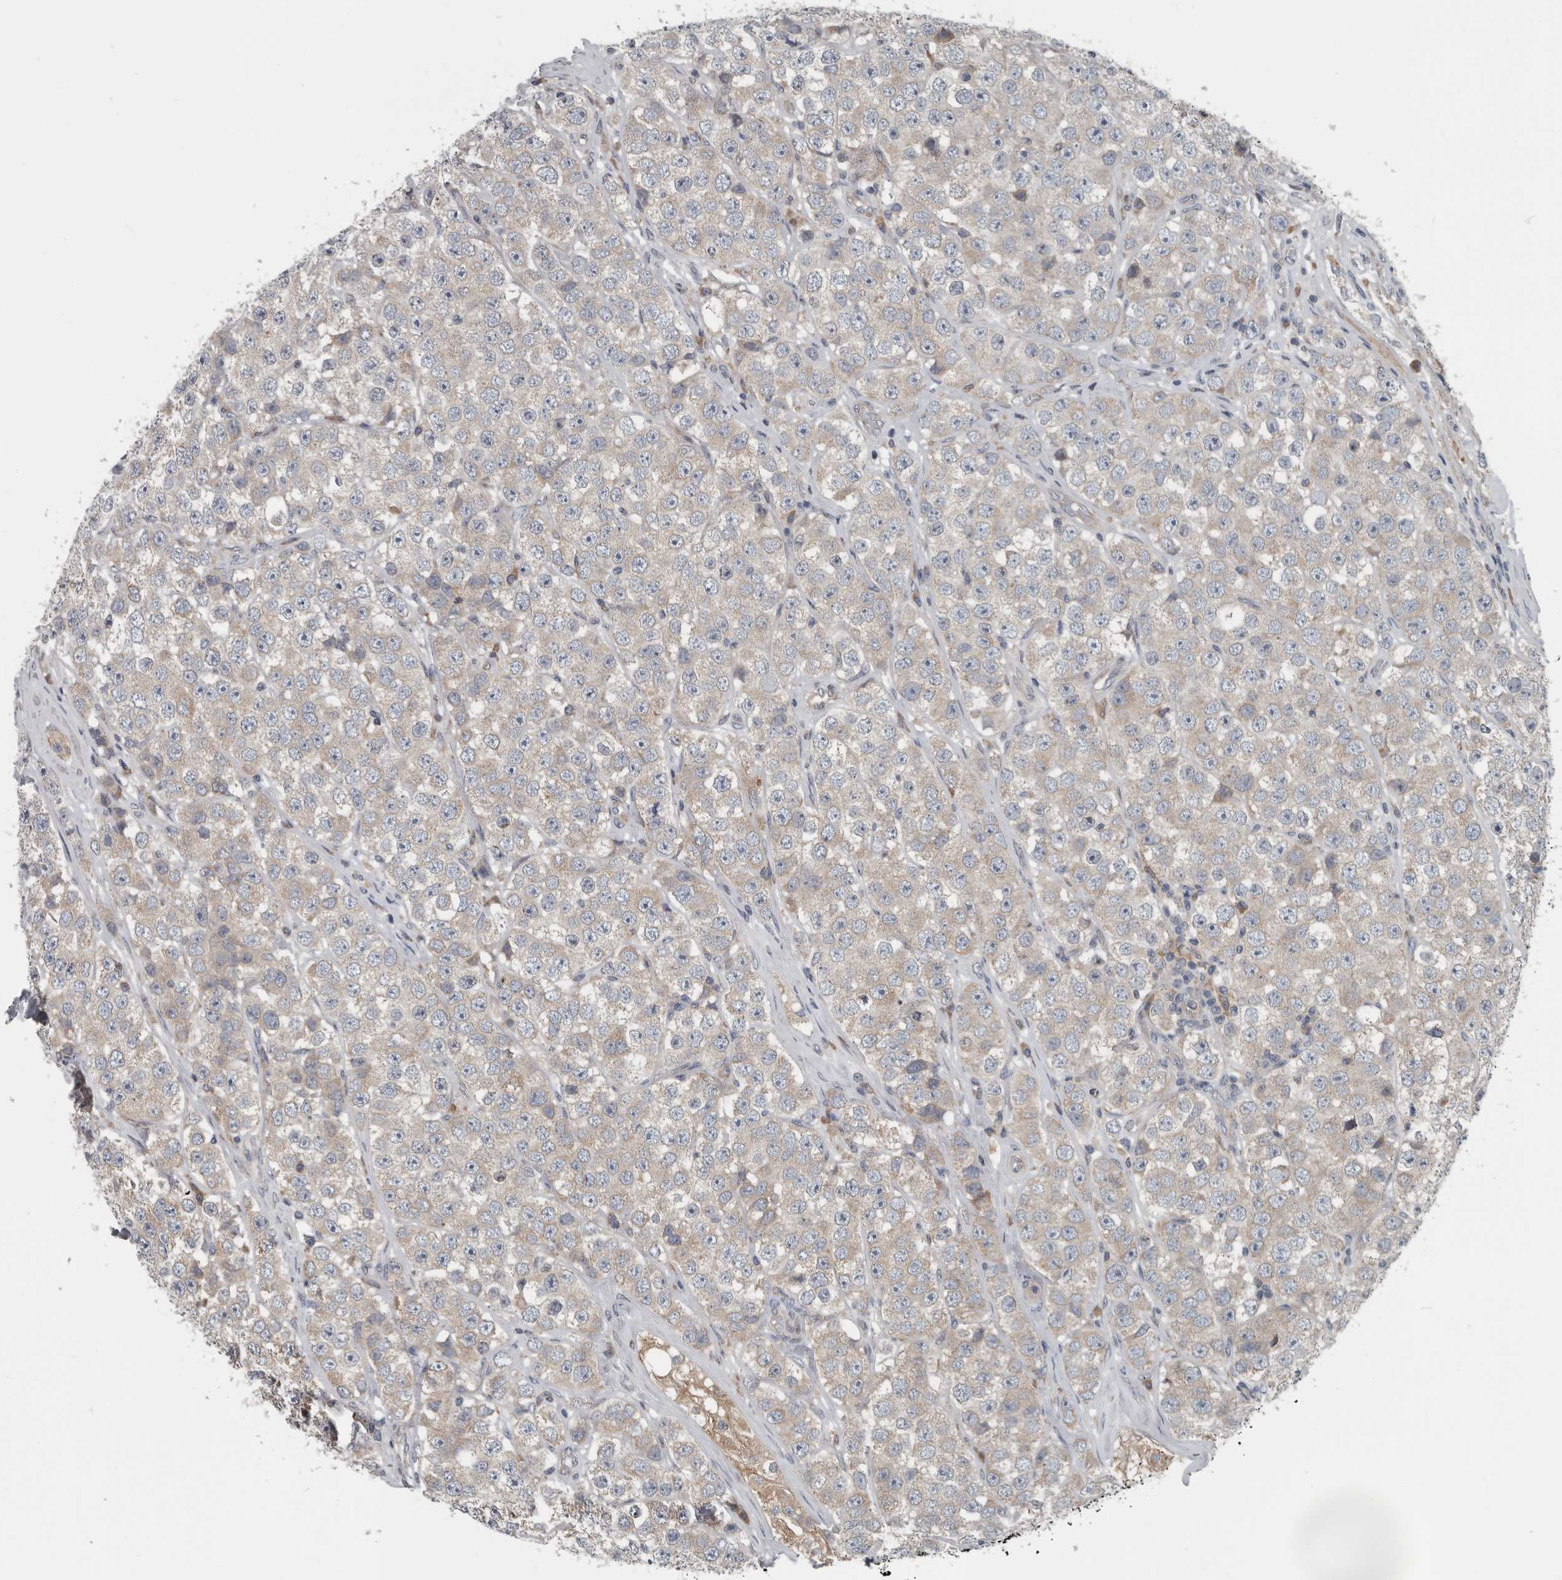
{"staining": {"intensity": "weak", "quantity": "25%-75%", "location": "cytoplasmic/membranous"}, "tissue": "testis cancer", "cell_type": "Tumor cells", "image_type": "cancer", "snomed": [{"axis": "morphology", "description": "Seminoma, NOS"}, {"axis": "topography", "description": "Testis"}], "caption": "Protein expression analysis of human testis seminoma reveals weak cytoplasmic/membranous positivity in approximately 25%-75% of tumor cells.", "gene": "TMEM199", "patient": {"sex": "male", "age": 28}}